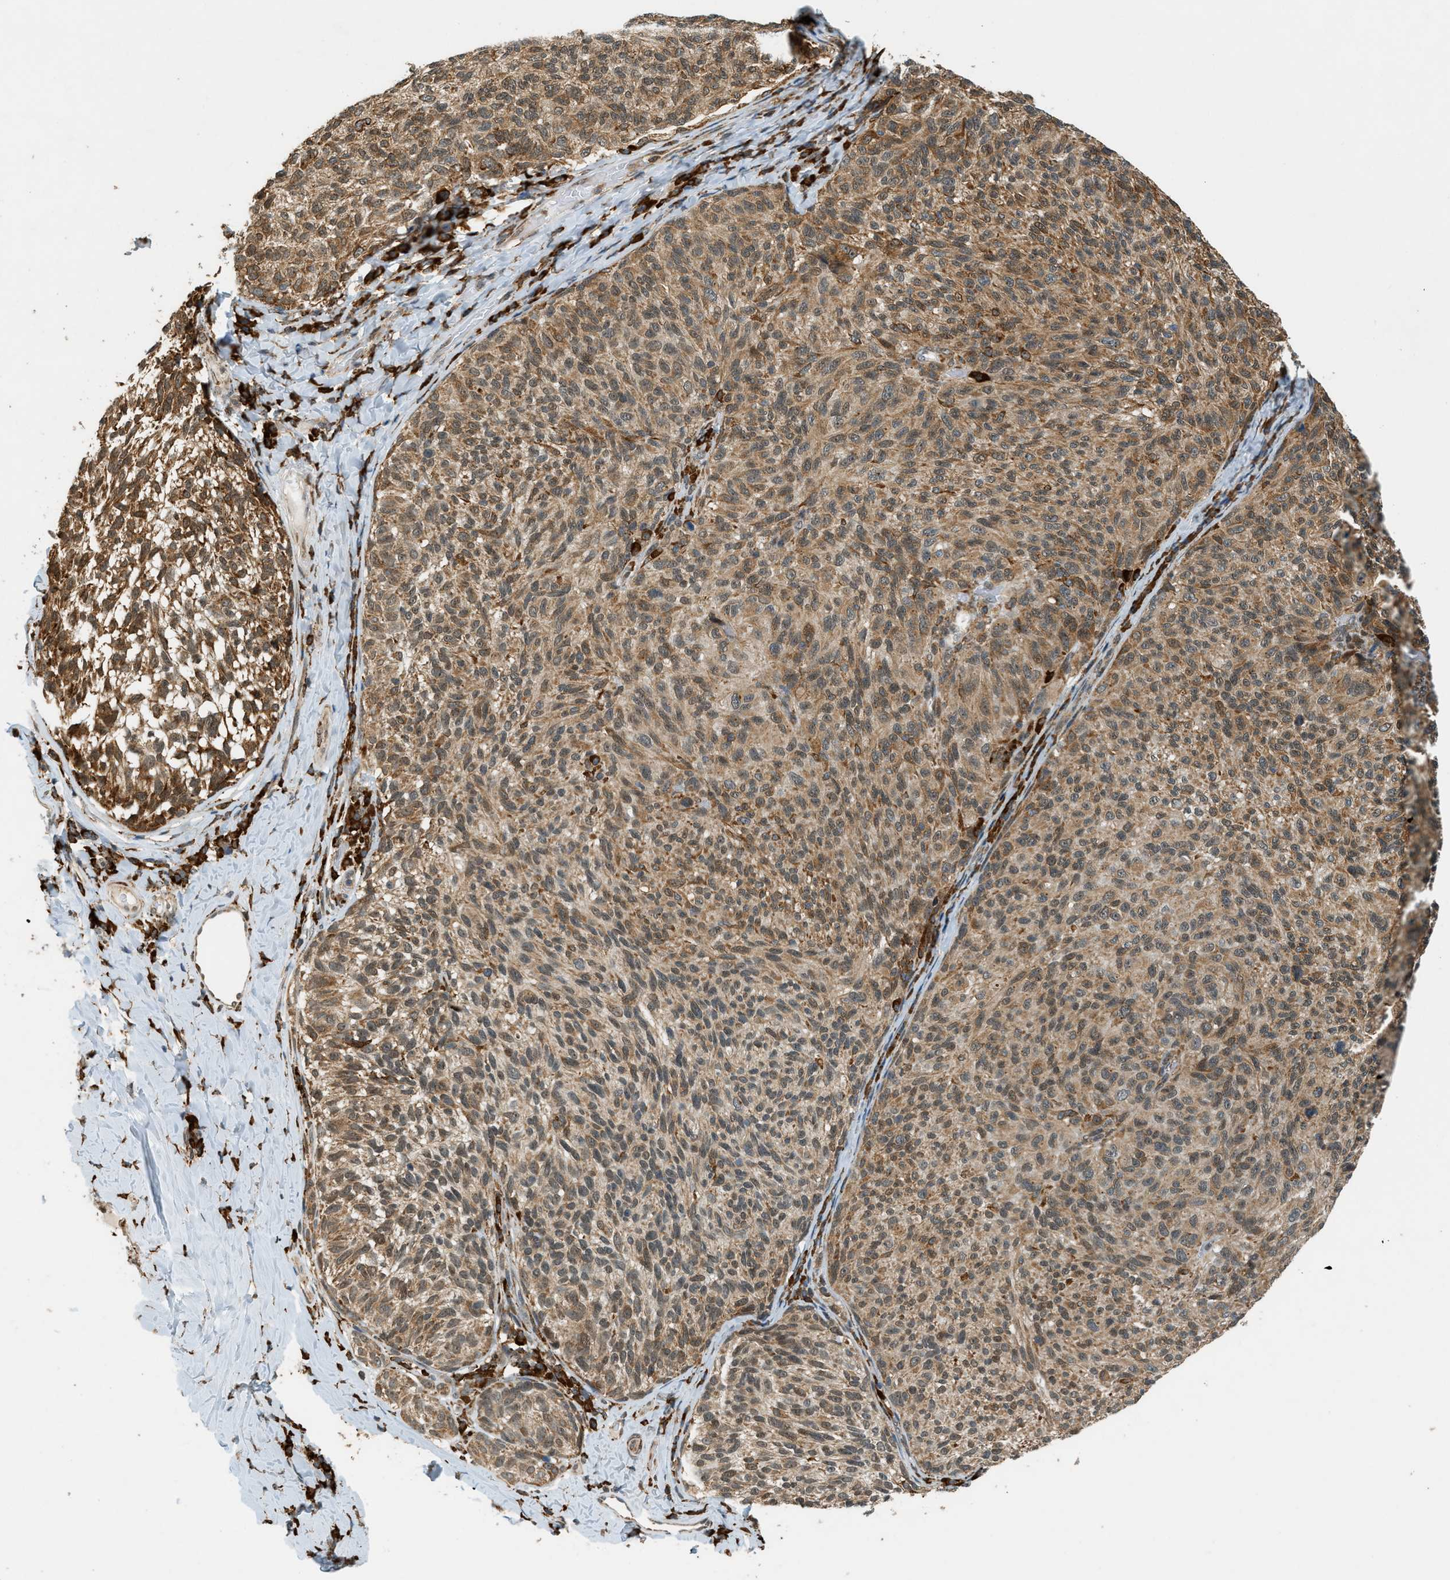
{"staining": {"intensity": "moderate", "quantity": ">75%", "location": "cytoplasmic/membranous,nuclear"}, "tissue": "melanoma", "cell_type": "Tumor cells", "image_type": "cancer", "snomed": [{"axis": "morphology", "description": "Malignant melanoma, NOS"}, {"axis": "topography", "description": "Skin"}], "caption": "Tumor cells display medium levels of moderate cytoplasmic/membranous and nuclear expression in about >75% of cells in malignant melanoma.", "gene": "SEMA4D", "patient": {"sex": "female", "age": 73}}